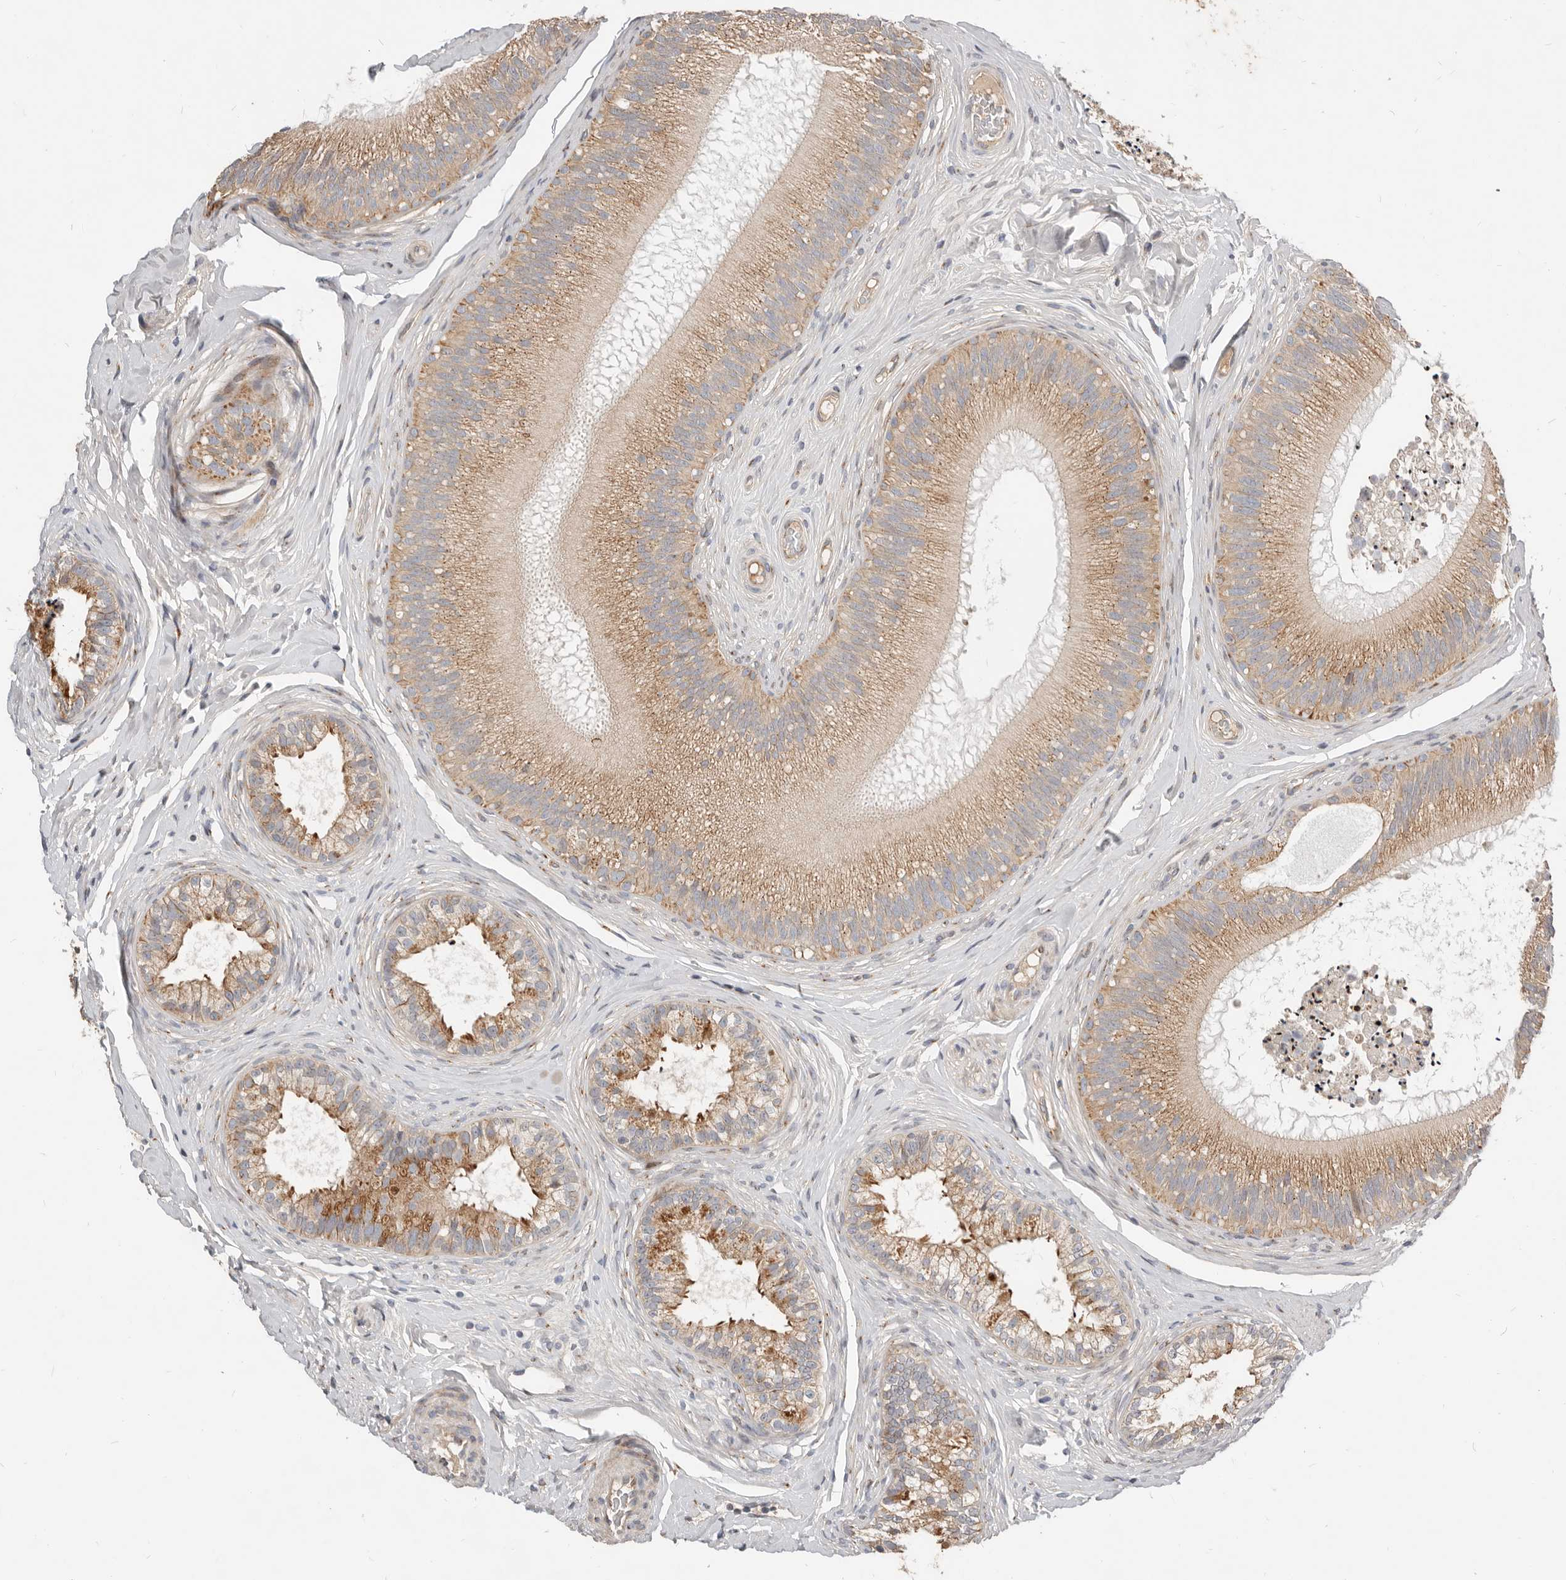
{"staining": {"intensity": "moderate", "quantity": "25%-75%", "location": "cytoplasmic/membranous"}, "tissue": "epididymis", "cell_type": "Glandular cells", "image_type": "normal", "snomed": [{"axis": "morphology", "description": "Normal tissue, NOS"}, {"axis": "topography", "description": "Epididymis"}], "caption": "Unremarkable epididymis was stained to show a protein in brown. There is medium levels of moderate cytoplasmic/membranous staining in approximately 25%-75% of glandular cells.", "gene": "NPY4R2", "patient": {"sex": "male", "age": 45}}